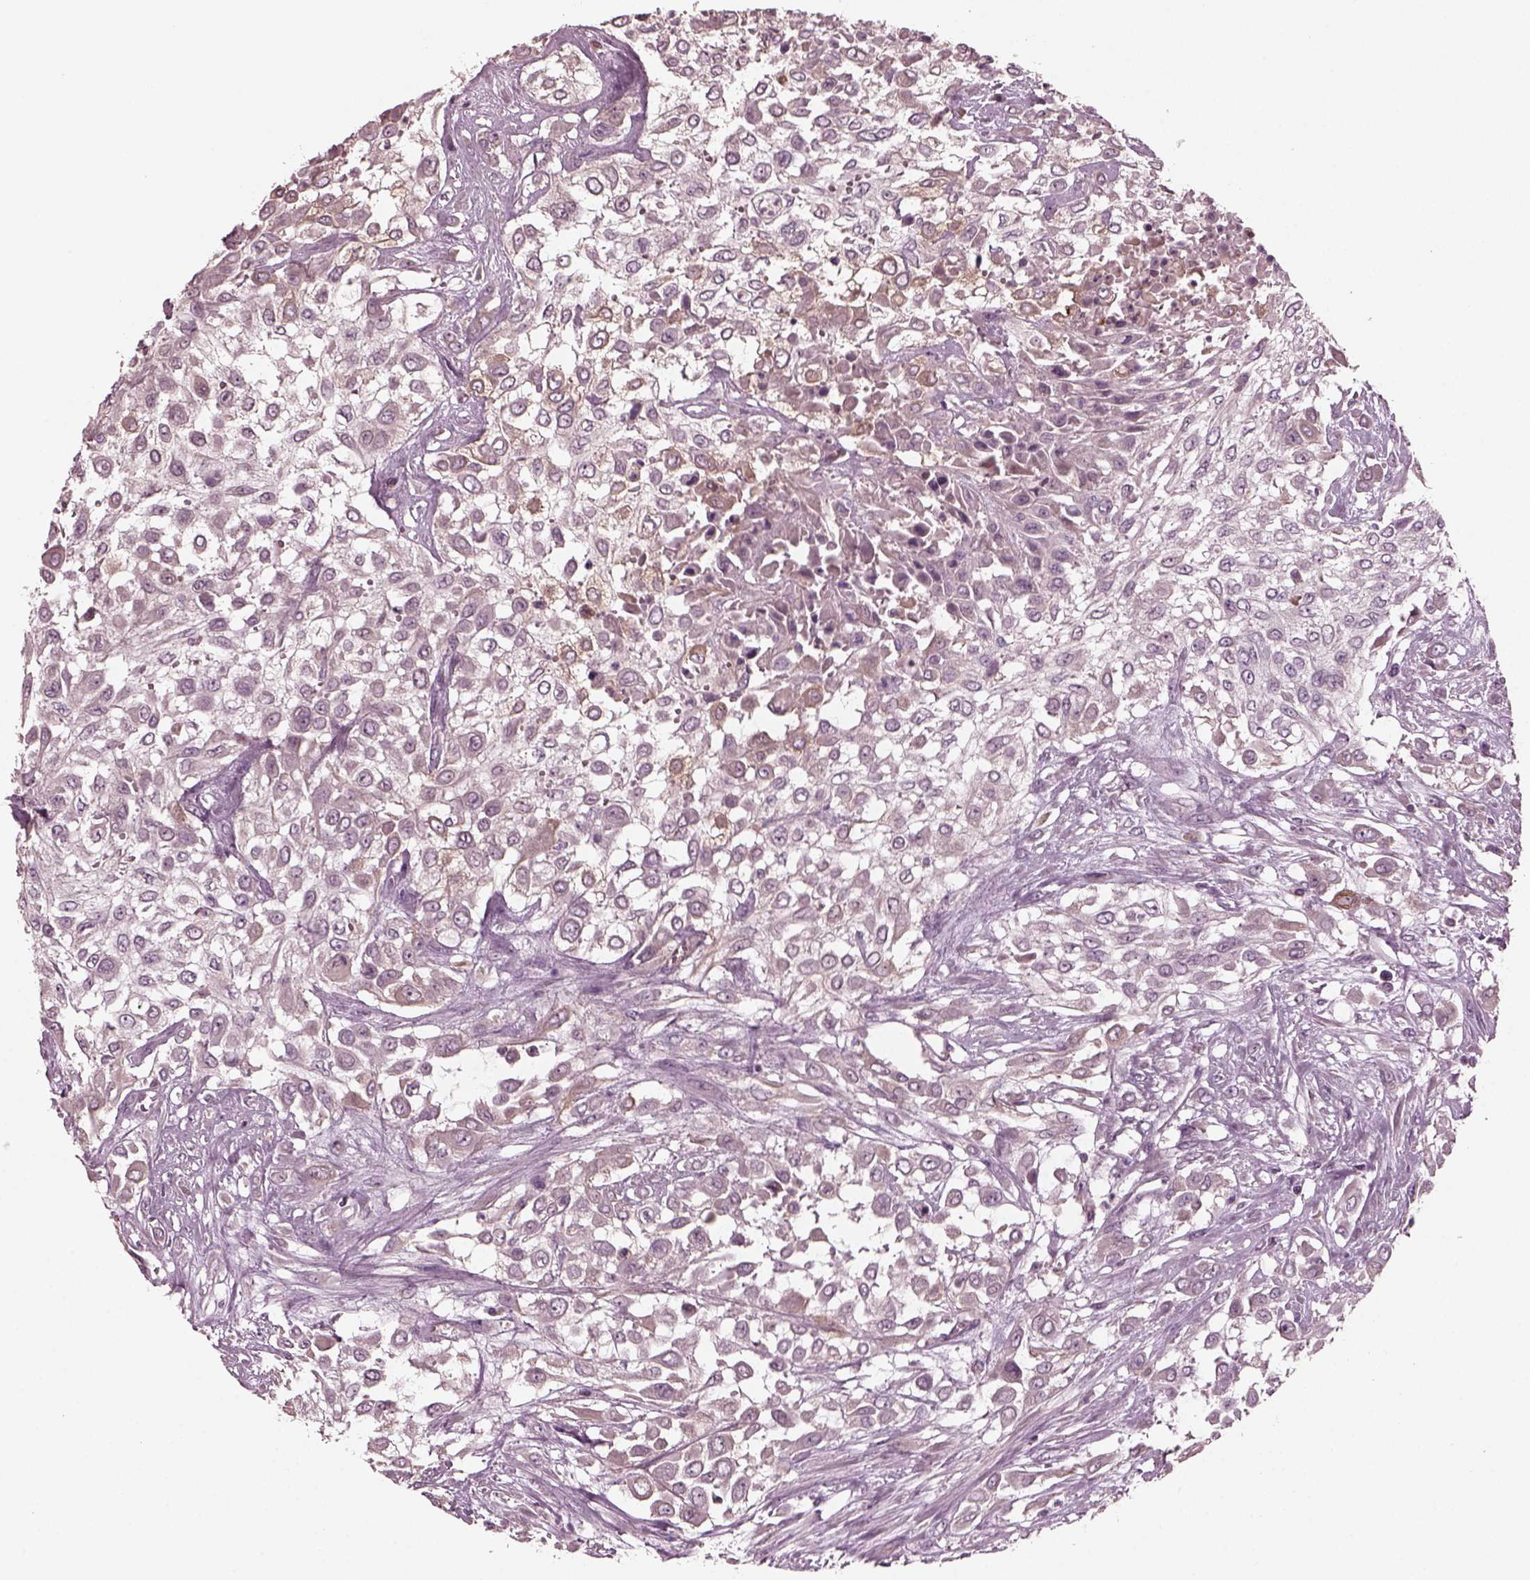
{"staining": {"intensity": "weak", "quantity": "<25%", "location": "cytoplasmic/membranous"}, "tissue": "urothelial cancer", "cell_type": "Tumor cells", "image_type": "cancer", "snomed": [{"axis": "morphology", "description": "Urothelial carcinoma, High grade"}, {"axis": "topography", "description": "Urinary bladder"}], "caption": "High magnification brightfield microscopy of high-grade urothelial carcinoma stained with DAB (brown) and counterstained with hematoxylin (blue): tumor cells show no significant expression.", "gene": "PORCN", "patient": {"sex": "male", "age": 57}}